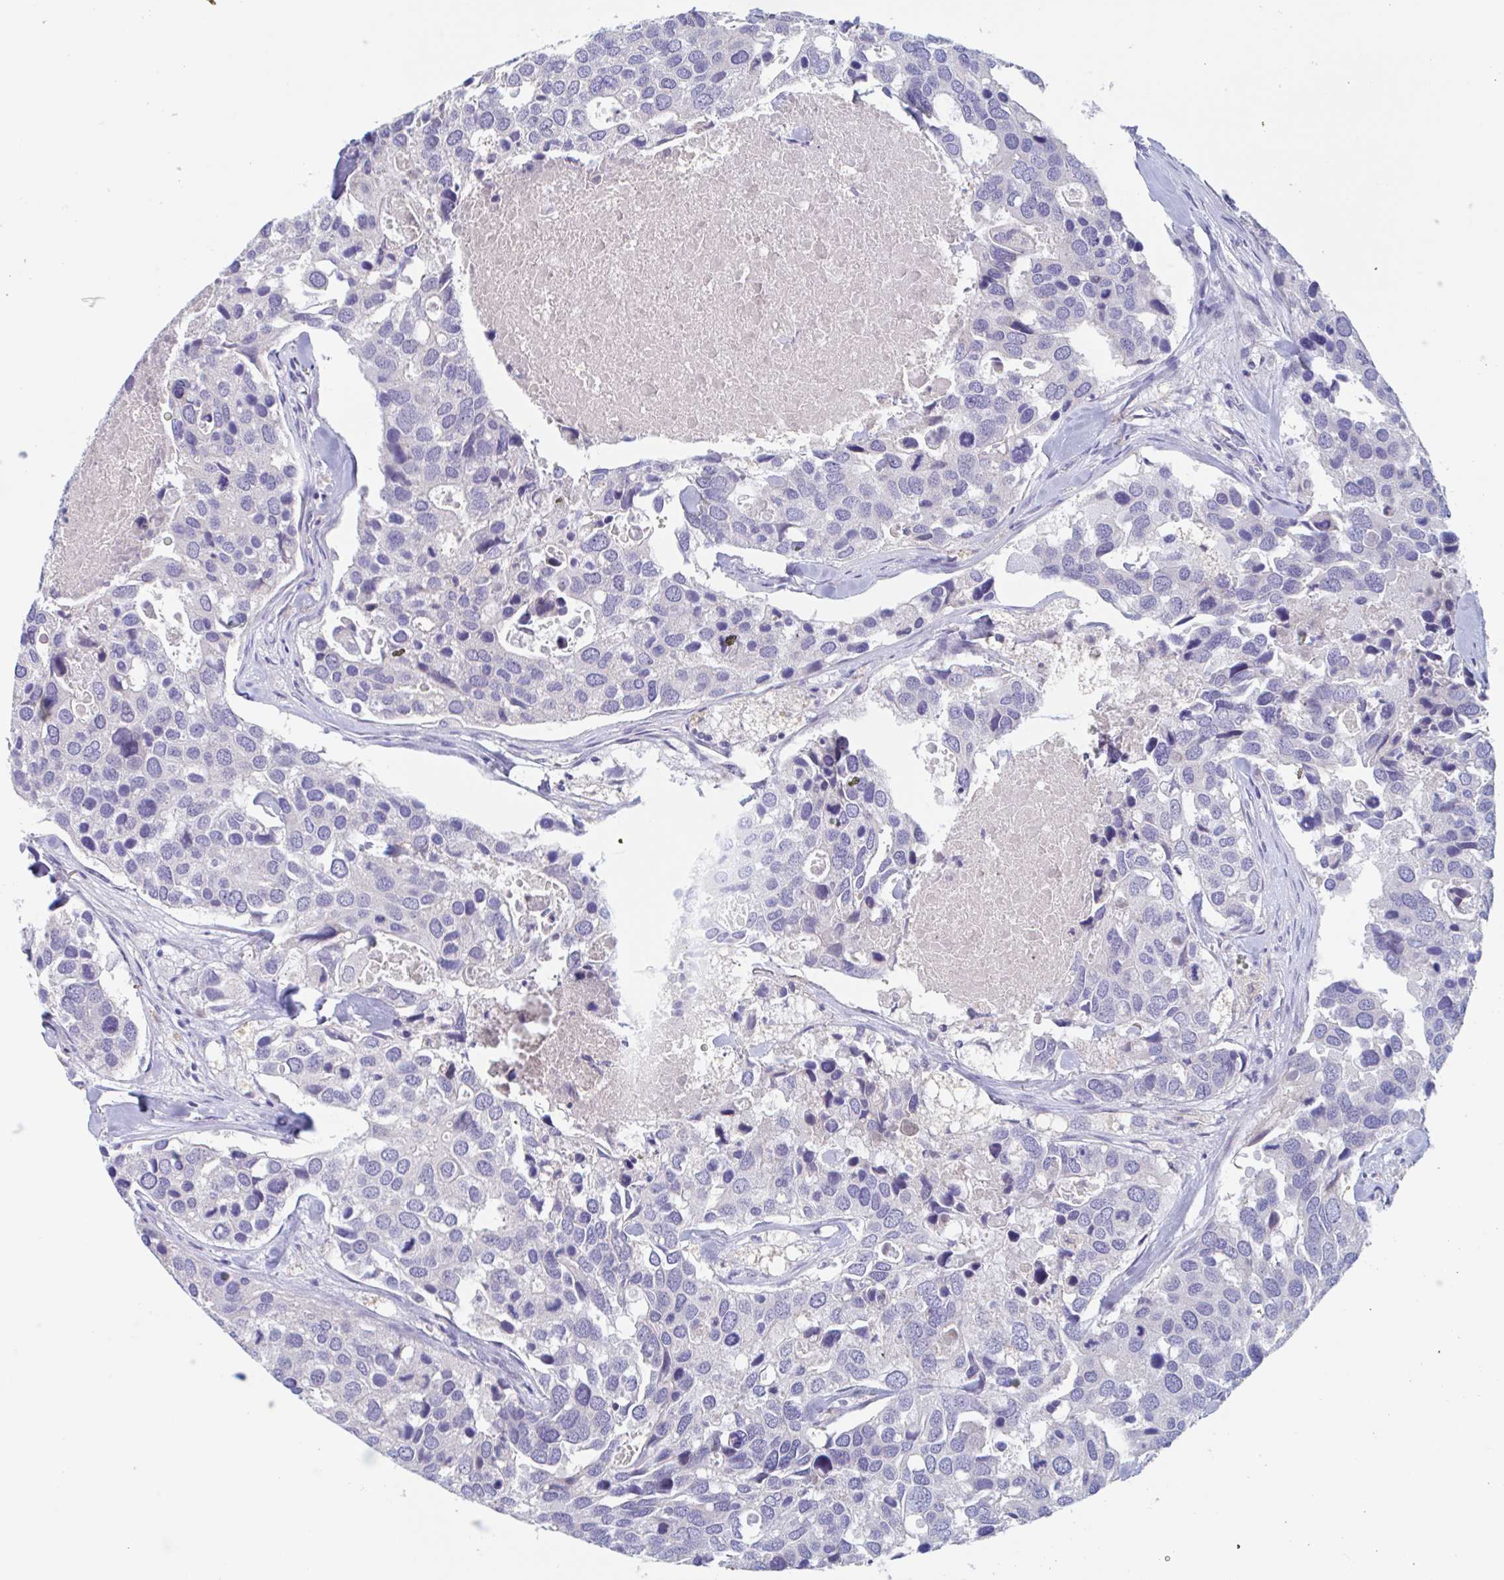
{"staining": {"intensity": "negative", "quantity": "none", "location": "none"}, "tissue": "breast cancer", "cell_type": "Tumor cells", "image_type": "cancer", "snomed": [{"axis": "morphology", "description": "Duct carcinoma"}, {"axis": "topography", "description": "Breast"}], "caption": "Tumor cells show no significant staining in breast cancer.", "gene": "UNKL", "patient": {"sex": "female", "age": 83}}